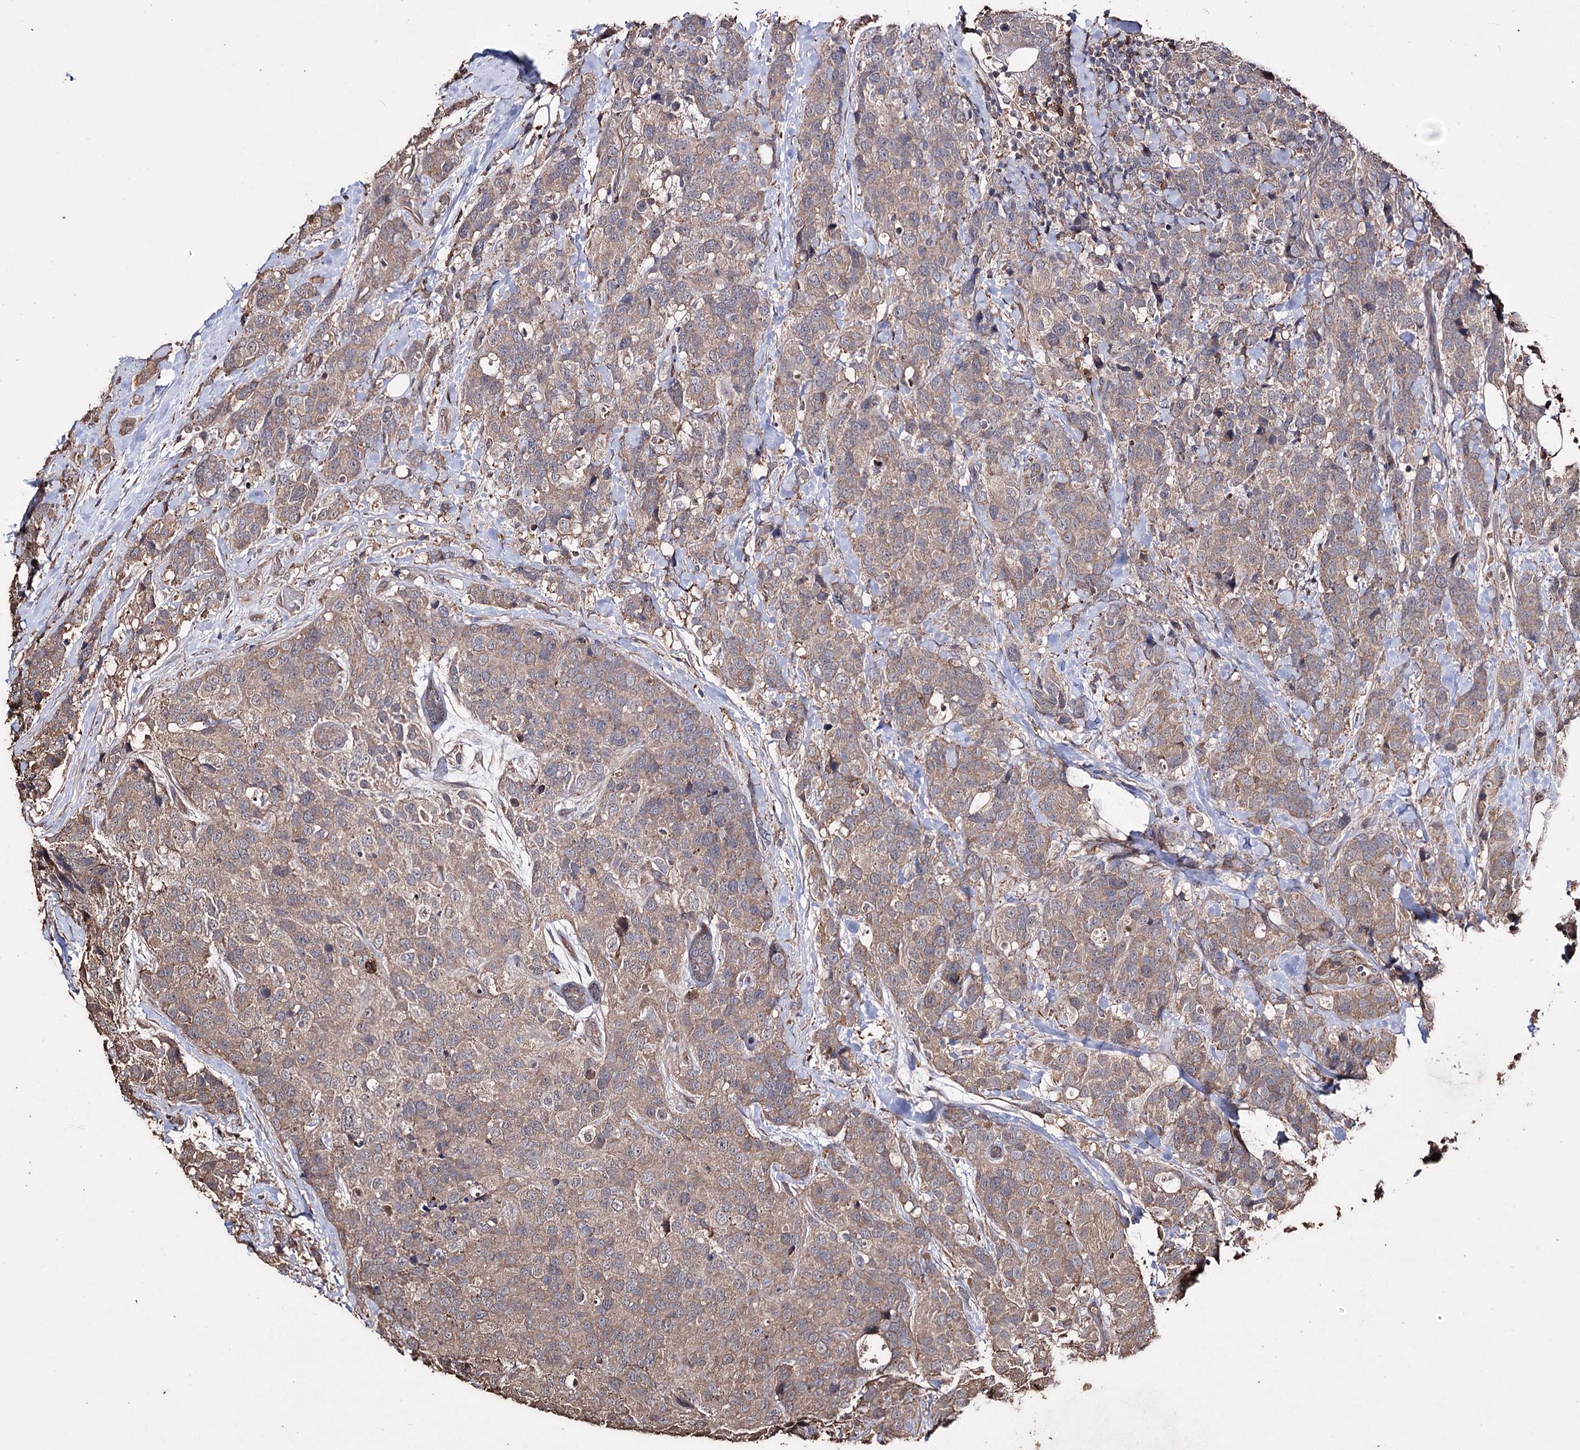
{"staining": {"intensity": "weak", "quantity": ">75%", "location": "cytoplasmic/membranous"}, "tissue": "breast cancer", "cell_type": "Tumor cells", "image_type": "cancer", "snomed": [{"axis": "morphology", "description": "Lobular carcinoma"}, {"axis": "topography", "description": "Breast"}], "caption": "Immunohistochemistry (IHC) of breast cancer exhibits low levels of weak cytoplasmic/membranous staining in approximately >75% of tumor cells.", "gene": "ZNF662", "patient": {"sex": "female", "age": 59}}